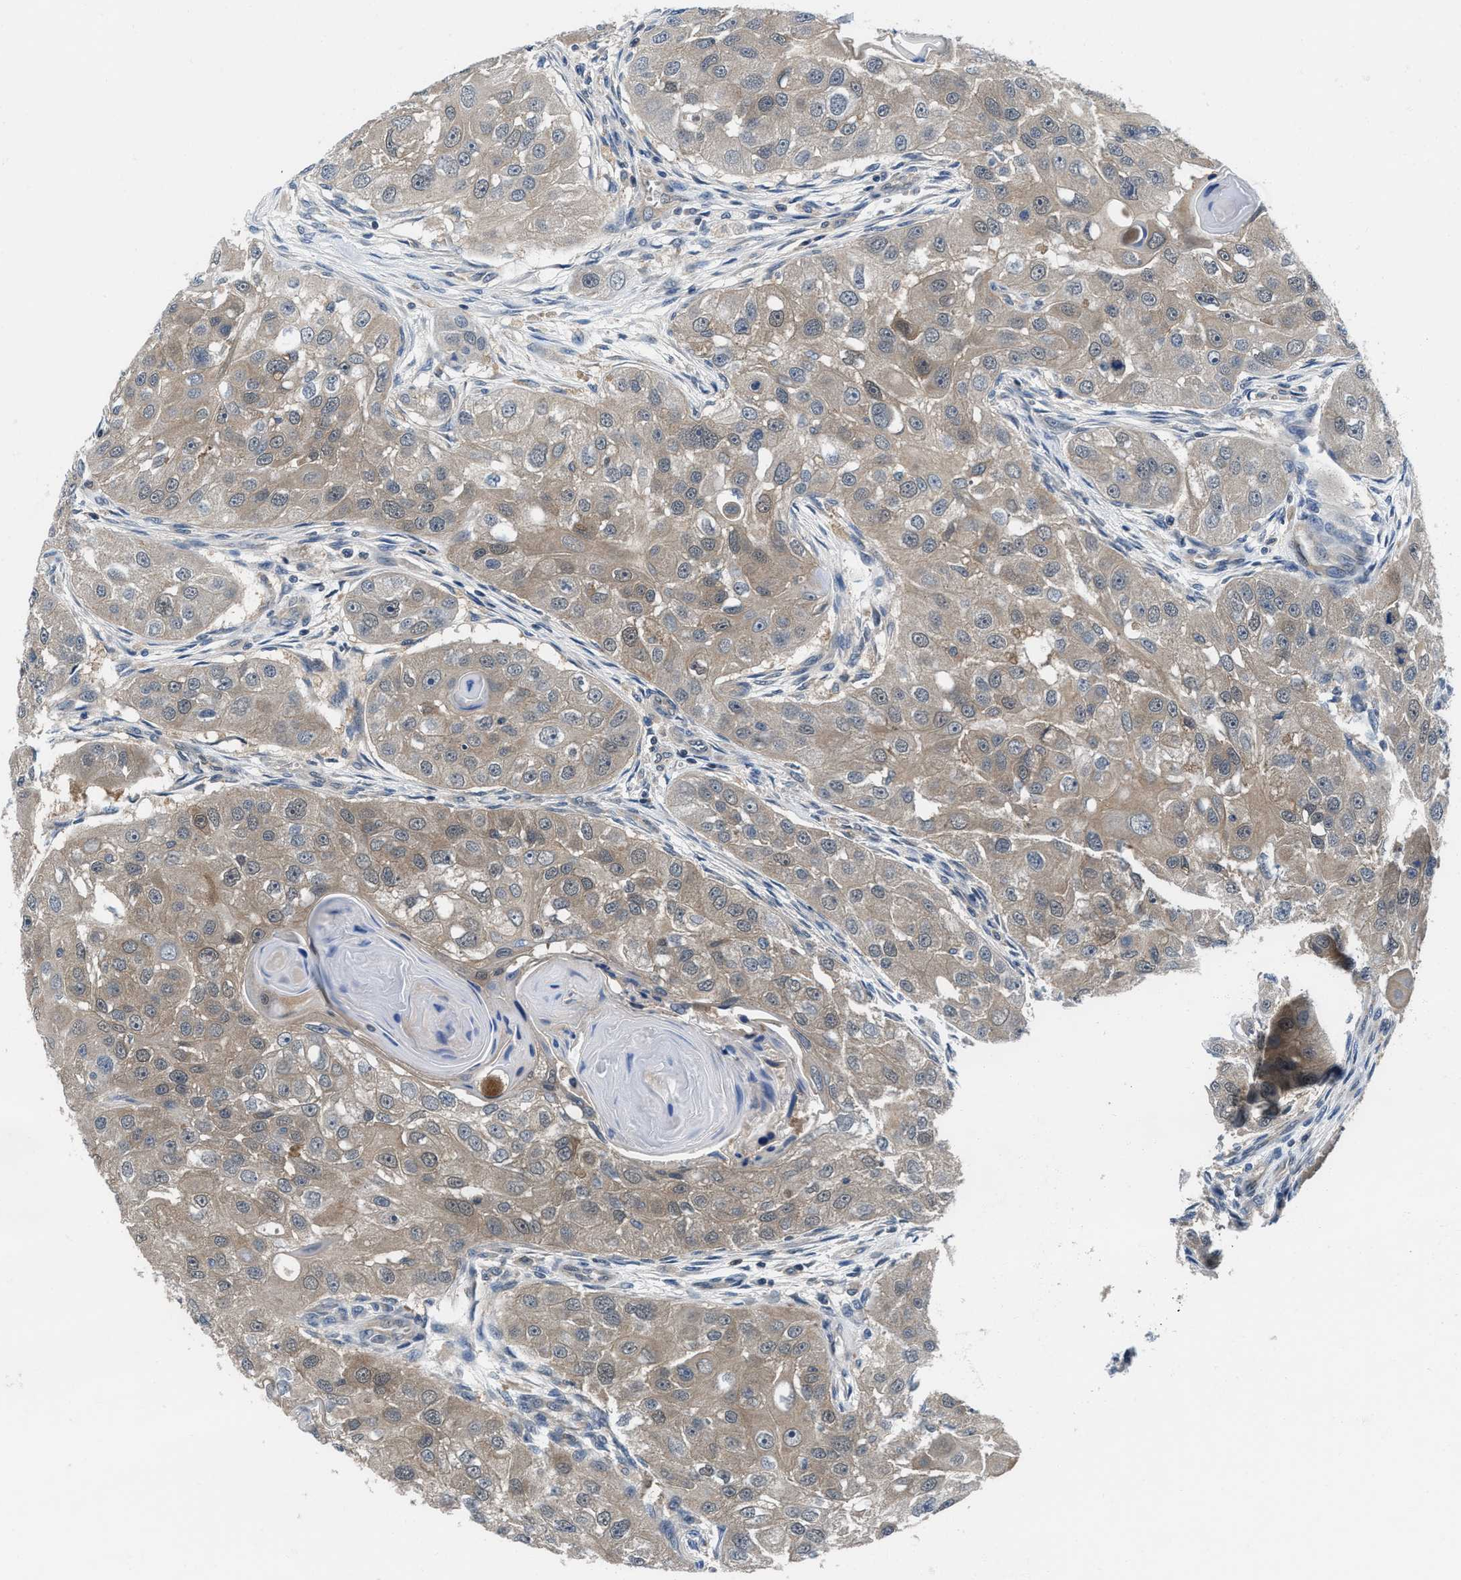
{"staining": {"intensity": "weak", "quantity": ">75%", "location": "cytoplasmic/membranous"}, "tissue": "head and neck cancer", "cell_type": "Tumor cells", "image_type": "cancer", "snomed": [{"axis": "morphology", "description": "Normal tissue, NOS"}, {"axis": "morphology", "description": "Squamous cell carcinoma, NOS"}, {"axis": "topography", "description": "Skeletal muscle"}, {"axis": "topography", "description": "Head-Neck"}], "caption": "About >75% of tumor cells in human head and neck cancer reveal weak cytoplasmic/membranous protein positivity as visualized by brown immunohistochemical staining.", "gene": "NUDT5", "patient": {"sex": "male", "age": 51}}